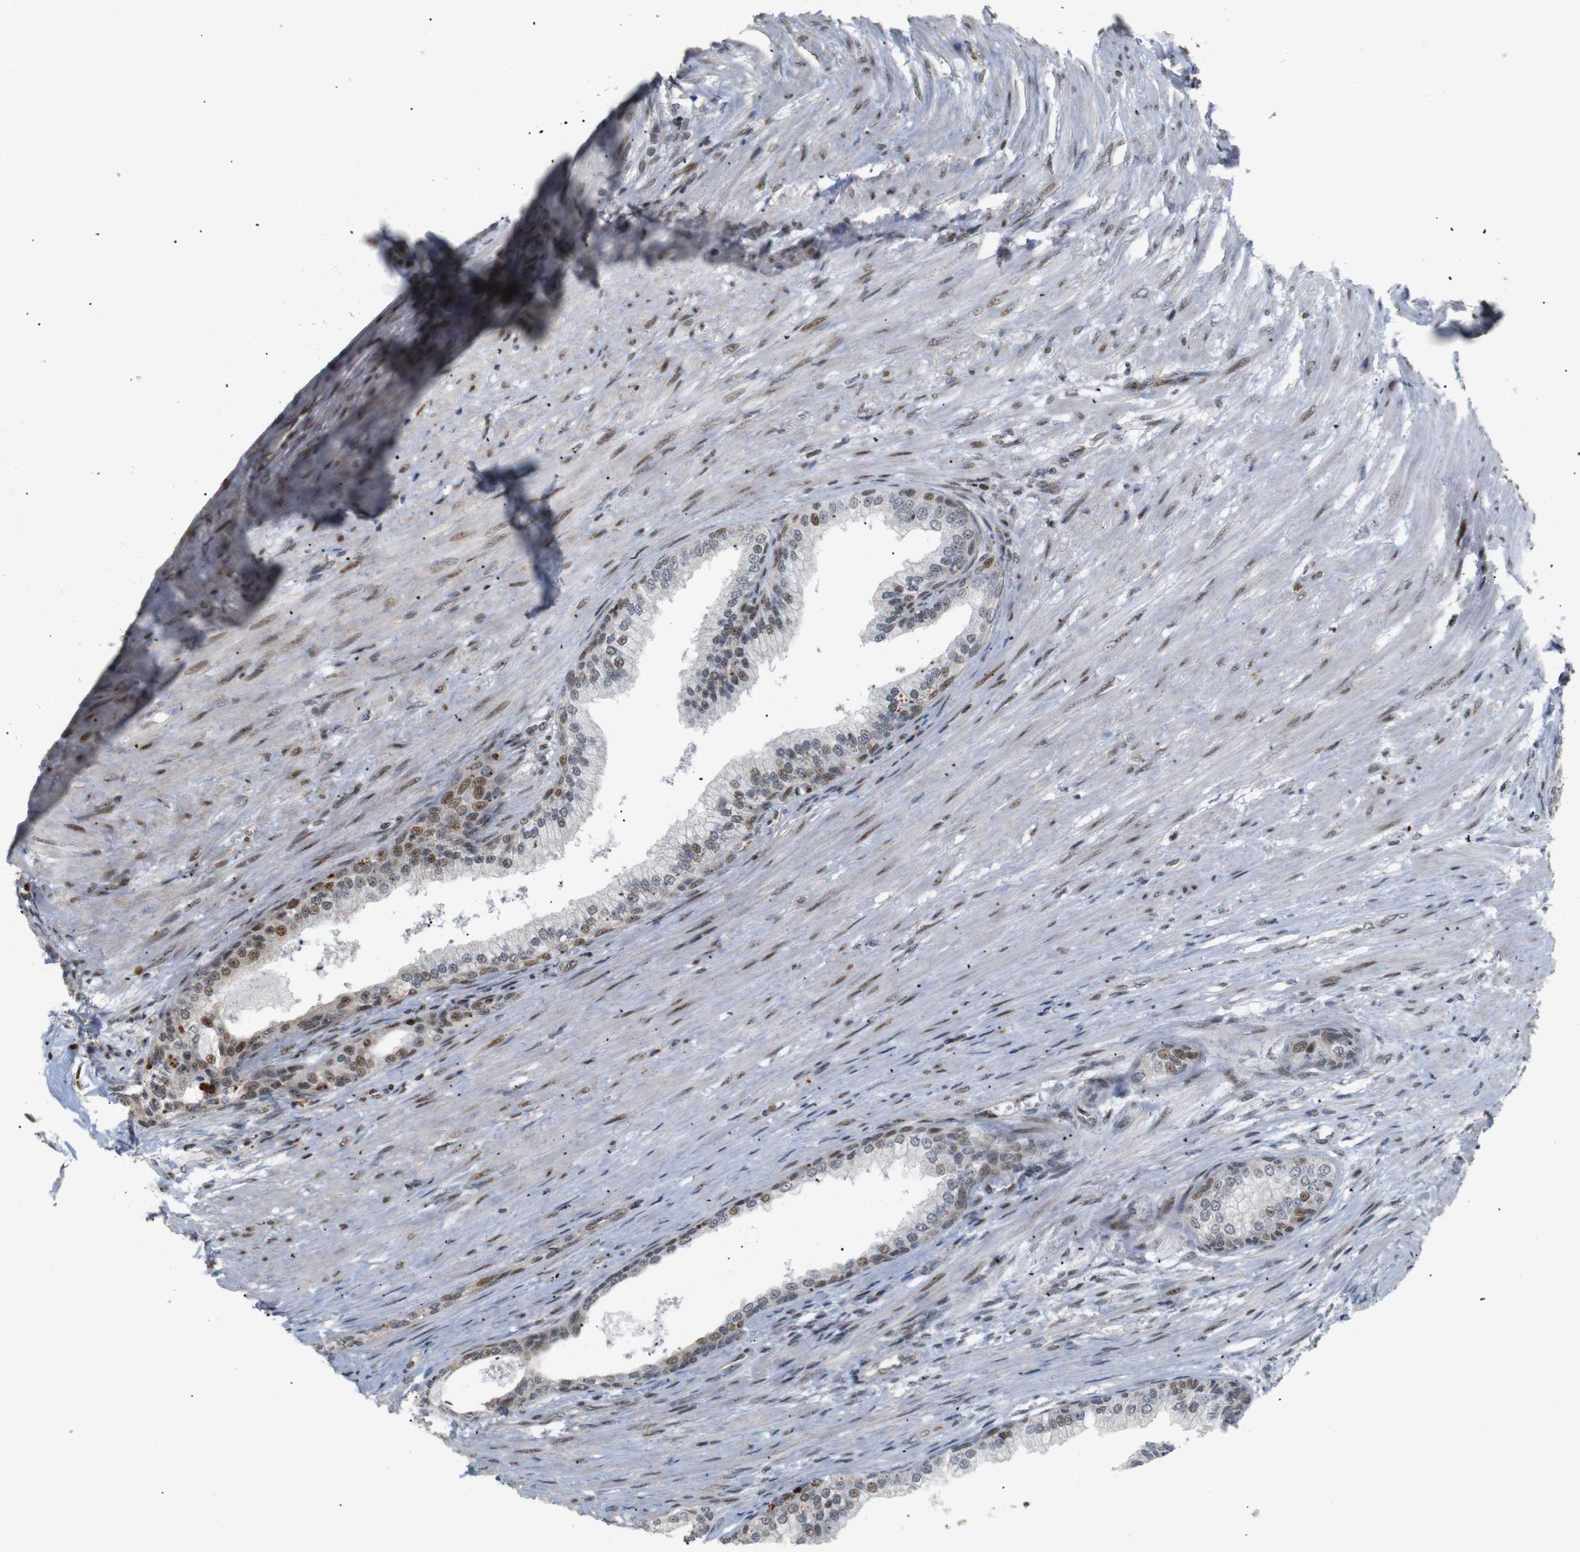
{"staining": {"intensity": "moderate", "quantity": "25%-75%", "location": "nuclear"}, "tissue": "prostate", "cell_type": "Glandular cells", "image_type": "normal", "snomed": [{"axis": "morphology", "description": "Normal tissue, NOS"}, {"axis": "topography", "description": "Prostate"}], "caption": "Immunohistochemistry of unremarkable human prostate displays medium levels of moderate nuclear staining in about 25%-75% of glandular cells. (Brightfield microscopy of DAB IHC at high magnification).", "gene": "PYM1", "patient": {"sex": "male", "age": 76}}